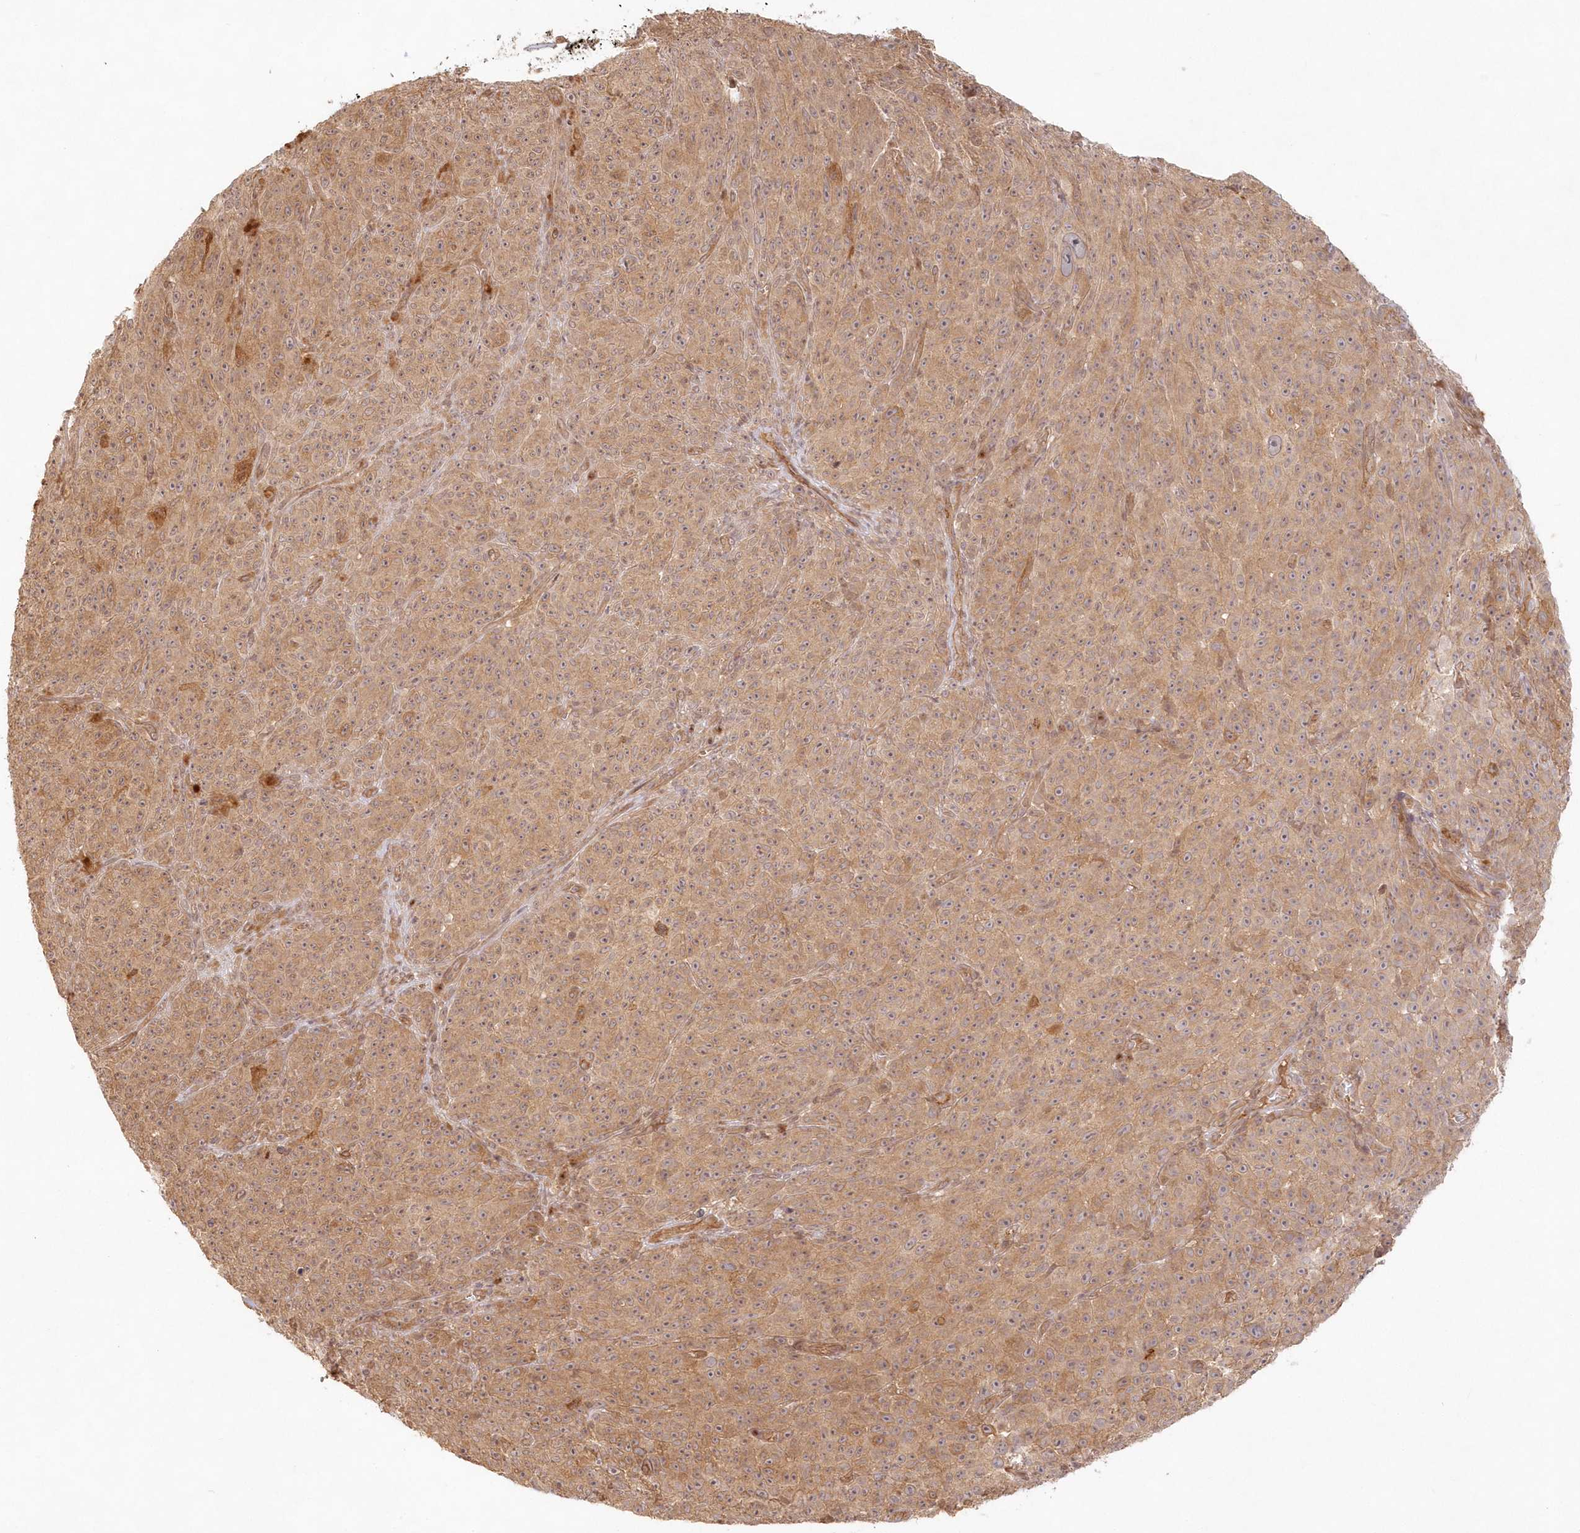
{"staining": {"intensity": "moderate", "quantity": ">75%", "location": "cytoplasmic/membranous"}, "tissue": "melanoma", "cell_type": "Tumor cells", "image_type": "cancer", "snomed": [{"axis": "morphology", "description": "Malignant melanoma, NOS"}, {"axis": "topography", "description": "Skin"}], "caption": "Human melanoma stained with a protein marker displays moderate staining in tumor cells.", "gene": "KIAA0232", "patient": {"sex": "female", "age": 82}}